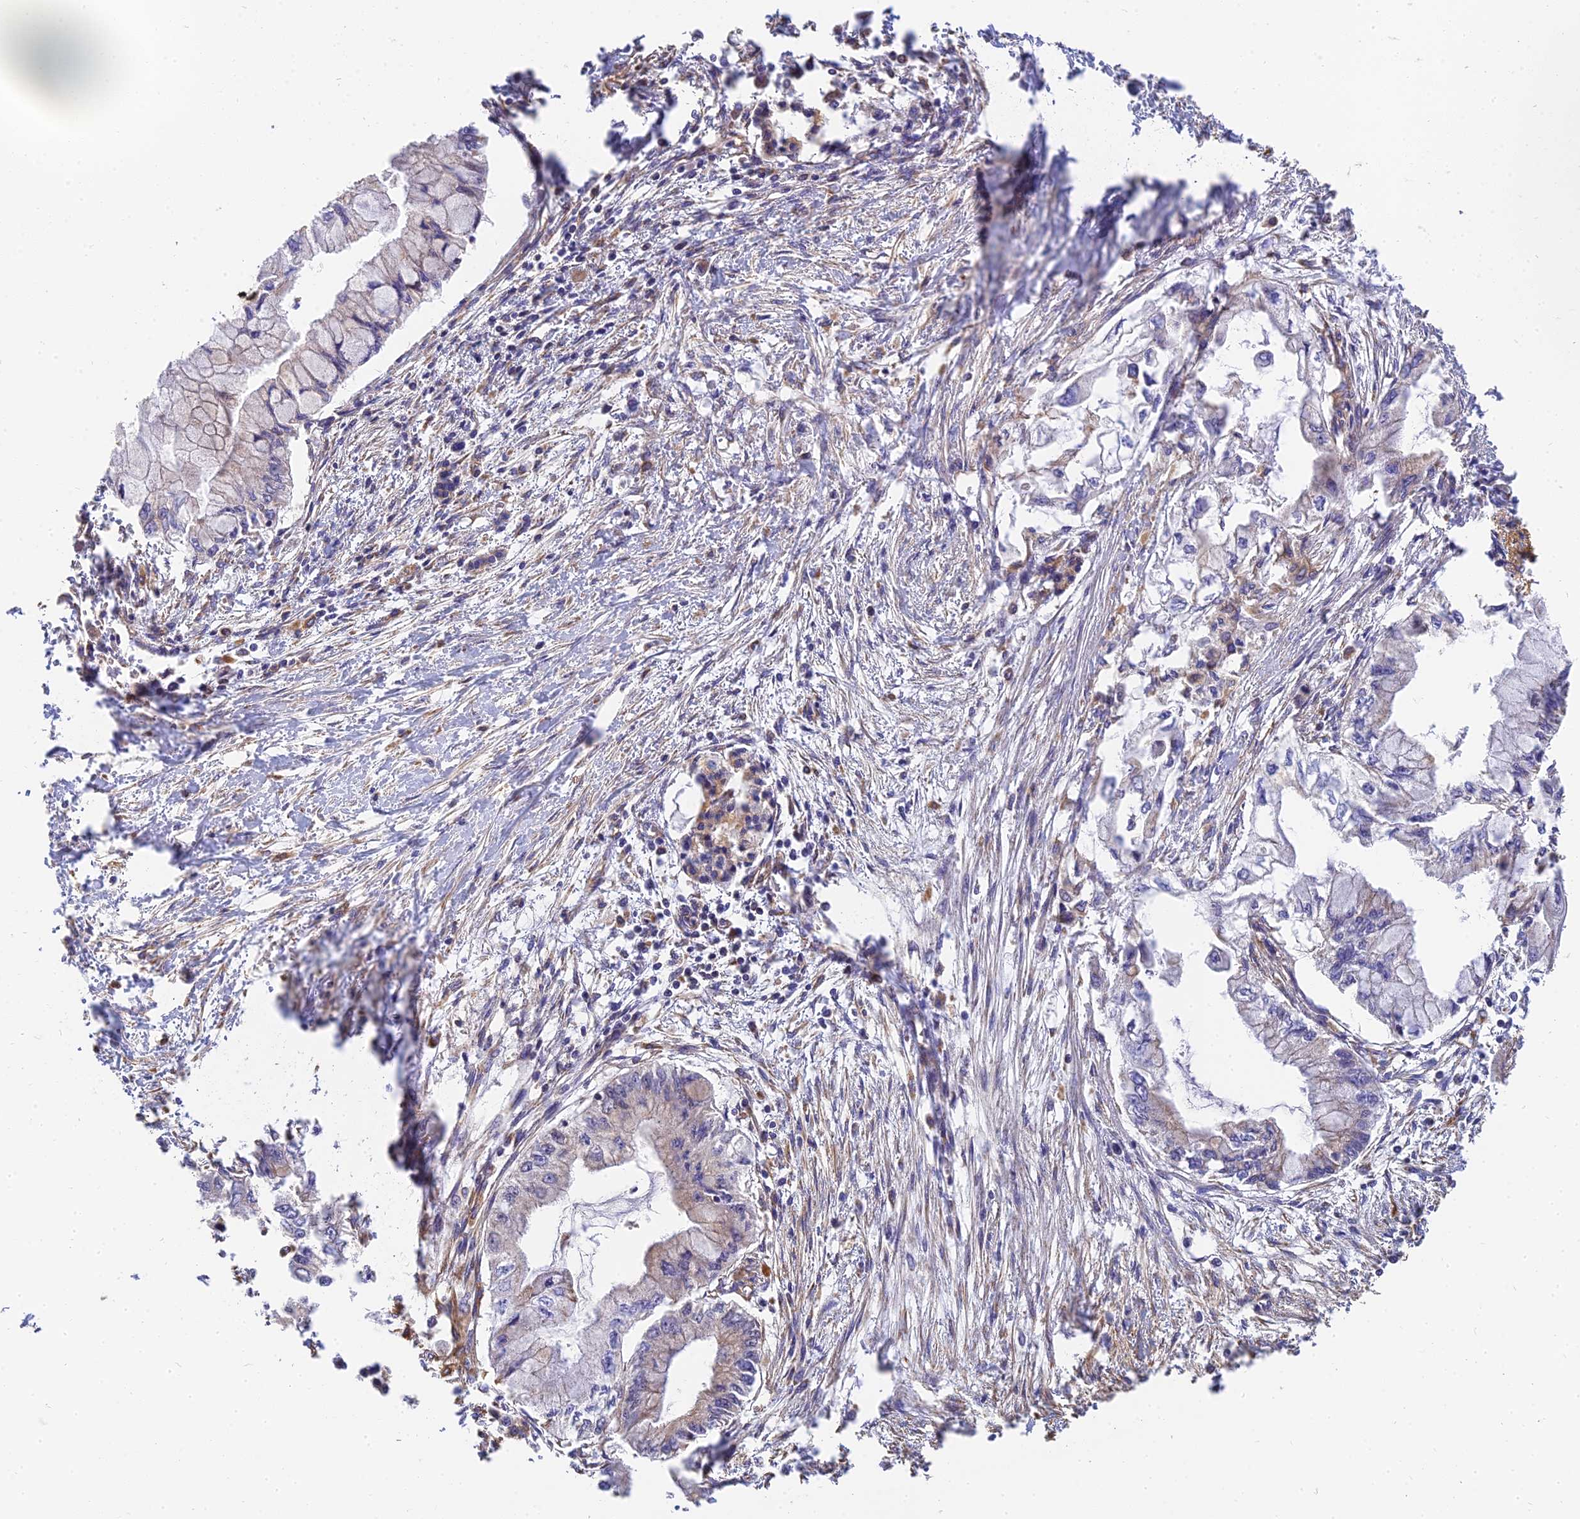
{"staining": {"intensity": "negative", "quantity": "none", "location": "none"}, "tissue": "pancreatic cancer", "cell_type": "Tumor cells", "image_type": "cancer", "snomed": [{"axis": "morphology", "description": "Adenocarcinoma, NOS"}, {"axis": "topography", "description": "Pancreas"}], "caption": "Image shows no protein staining in tumor cells of pancreatic cancer (adenocarcinoma) tissue.", "gene": "DSTYK", "patient": {"sex": "male", "age": 48}}